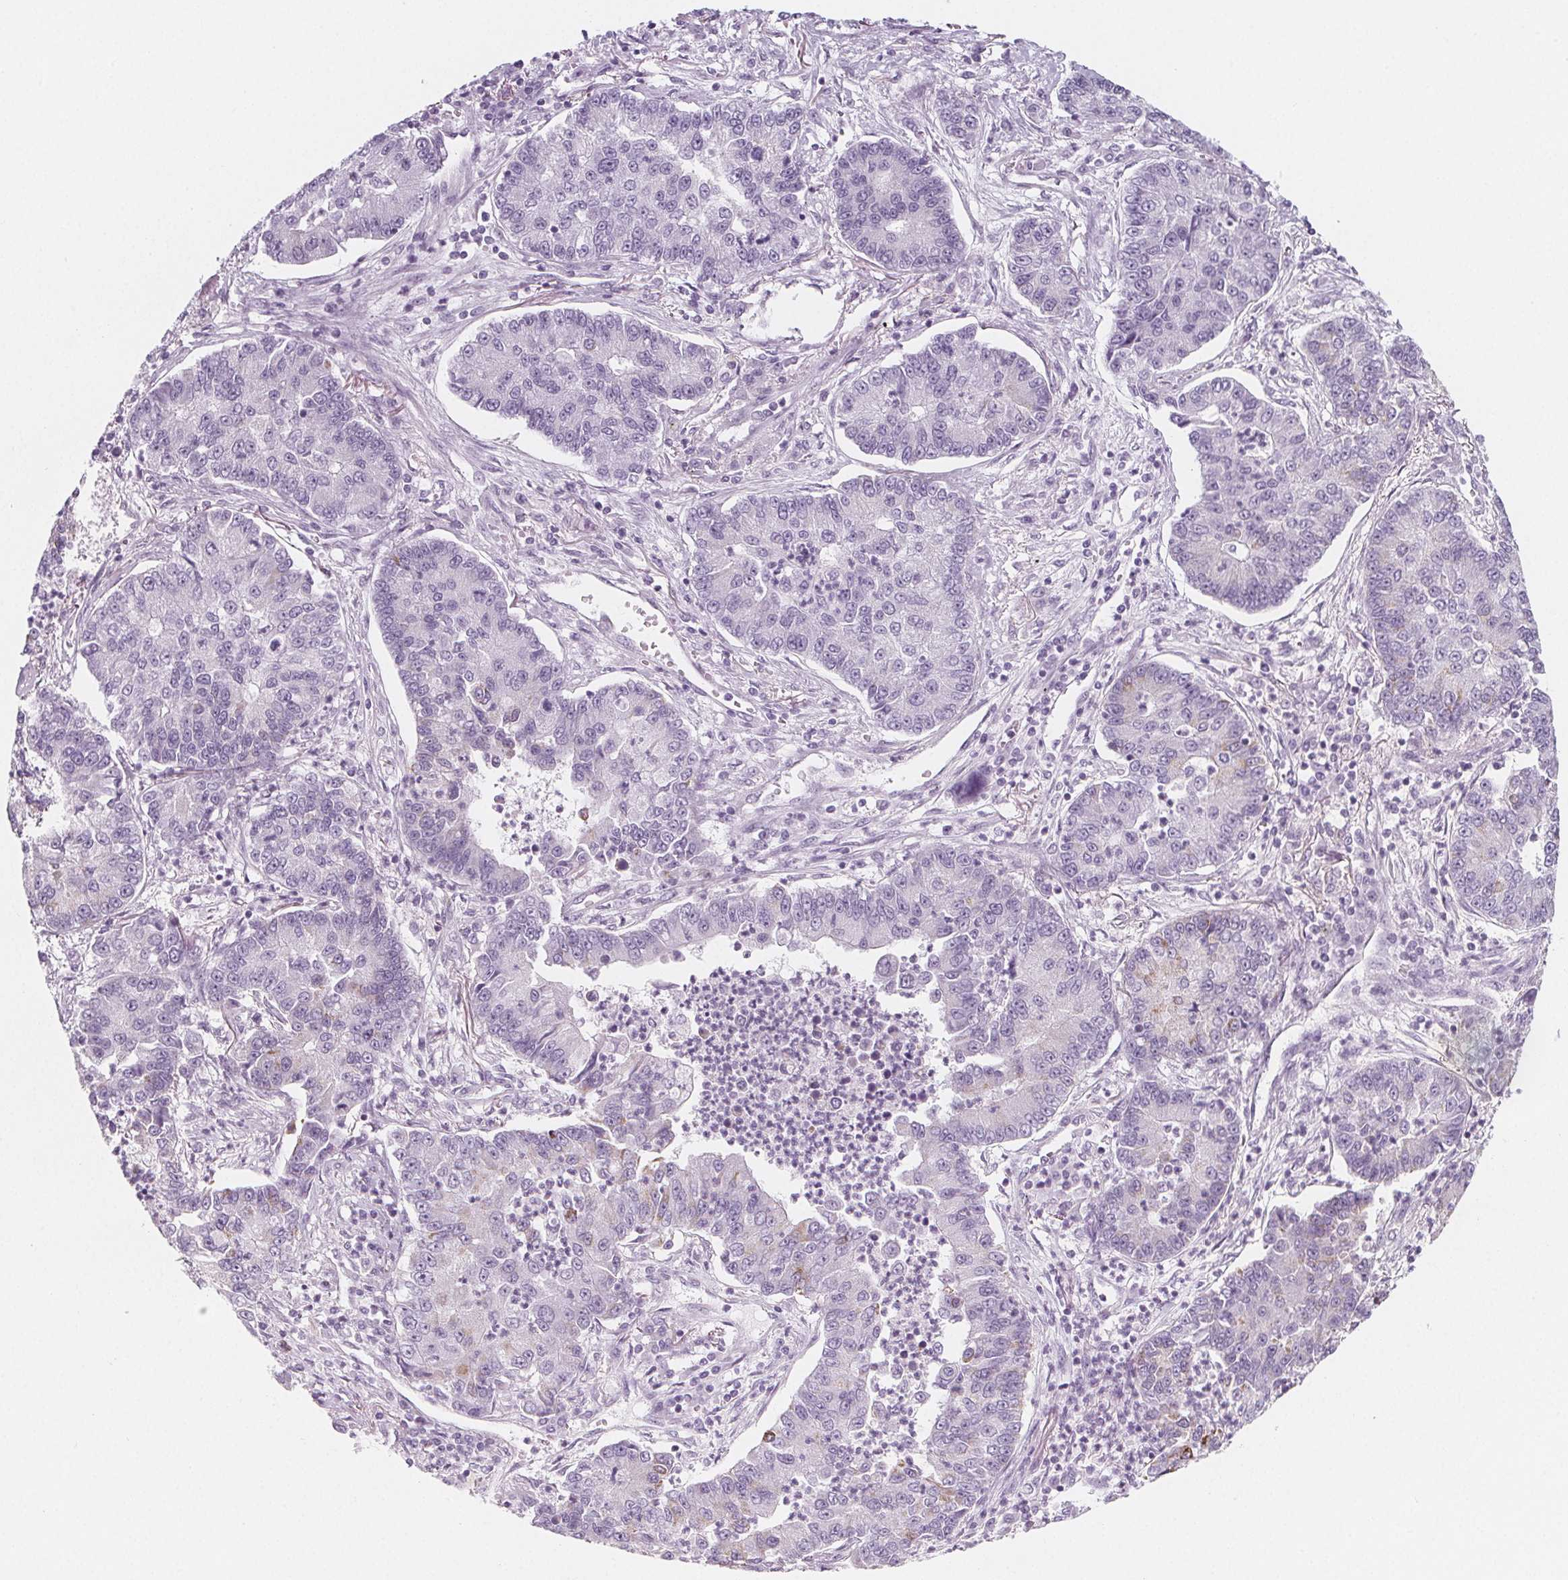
{"staining": {"intensity": "negative", "quantity": "none", "location": "none"}, "tissue": "lung cancer", "cell_type": "Tumor cells", "image_type": "cancer", "snomed": [{"axis": "morphology", "description": "Adenocarcinoma, NOS"}, {"axis": "topography", "description": "Lung"}], "caption": "Immunohistochemistry (IHC) micrograph of lung adenocarcinoma stained for a protein (brown), which shows no staining in tumor cells.", "gene": "IL17C", "patient": {"sex": "female", "age": 57}}